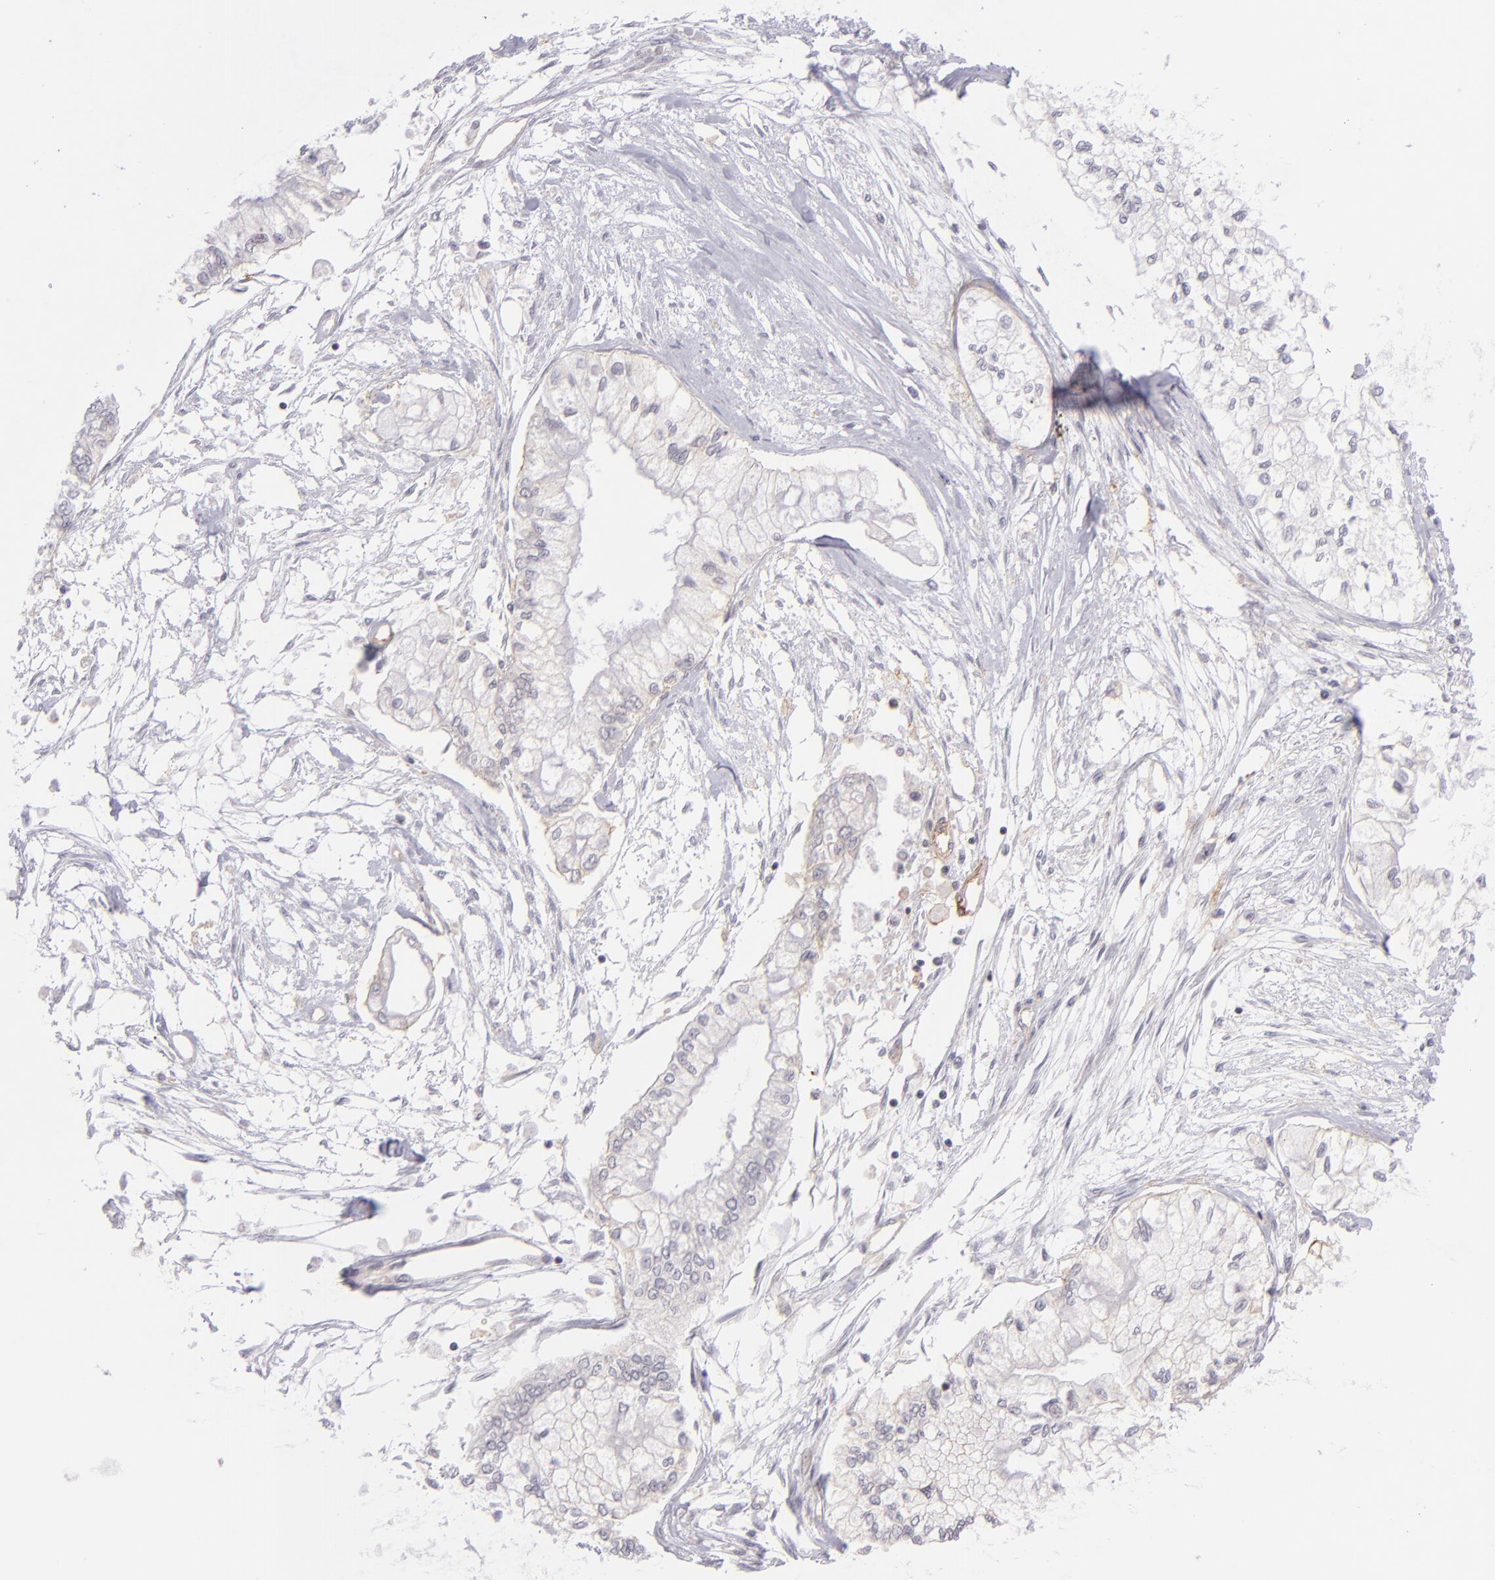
{"staining": {"intensity": "negative", "quantity": "none", "location": "none"}, "tissue": "pancreatic cancer", "cell_type": "Tumor cells", "image_type": "cancer", "snomed": [{"axis": "morphology", "description": "Adenocarcinoma, NOS"}, {"axis": "topography", "description": "Pancreas"}], "caption": "Immunohistochemistry micrograph of human adenocarcinoma (pancreatic) stained for a protein (brown), which displays no staining in tumor cells.", "gene": "THBD", "patient": {"sex": "male", "age": 79}}